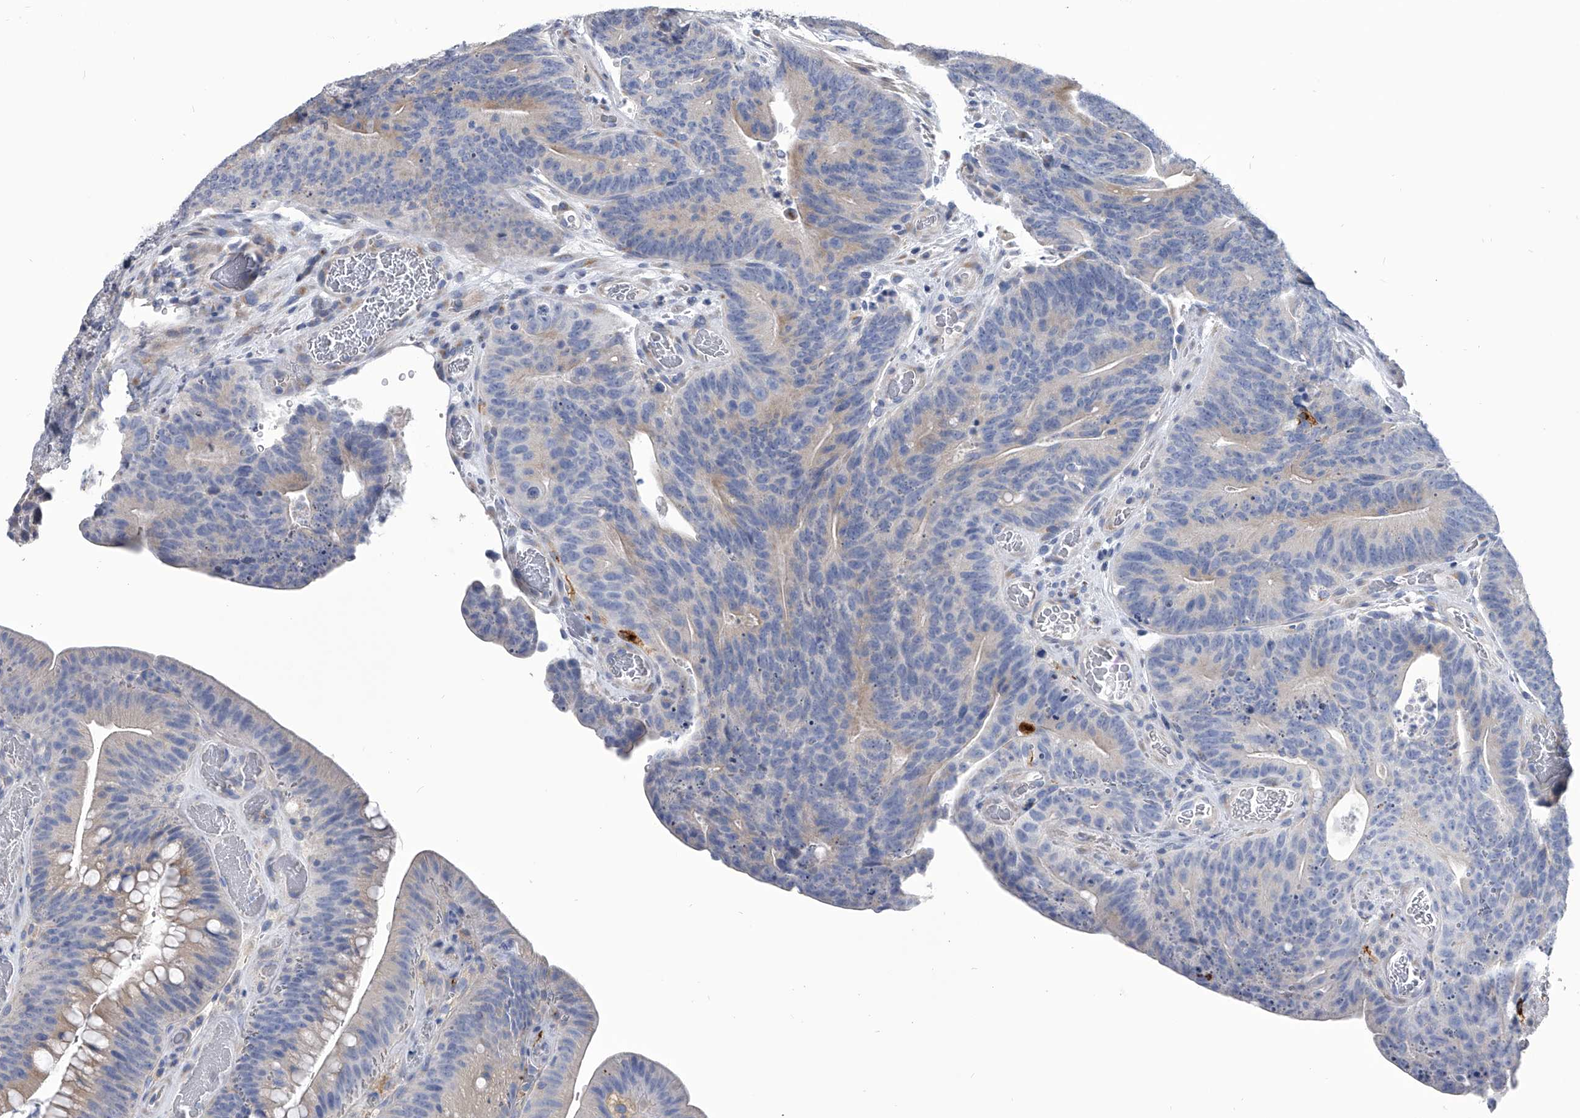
{"staining": {"intensity": "weak", "quantity": "25%-75%", "location": "cytoplasmic/membranous"}, "tissue": "colorectal cancer", "cell_type": "Tumor cells", "image_type": "cancer", "snomed": [{"axis": "morphology", "description": "Normal tissue, NOS"}, {"axis": "topography", "description": "Colon"}], "caption": "A brown stain highlights weak cytoplasmic/membranous staining of a protein in human colorectal cancer tumor cells.", "gene": "SPP1", "patient": {"sex": "female", "age": 82}}